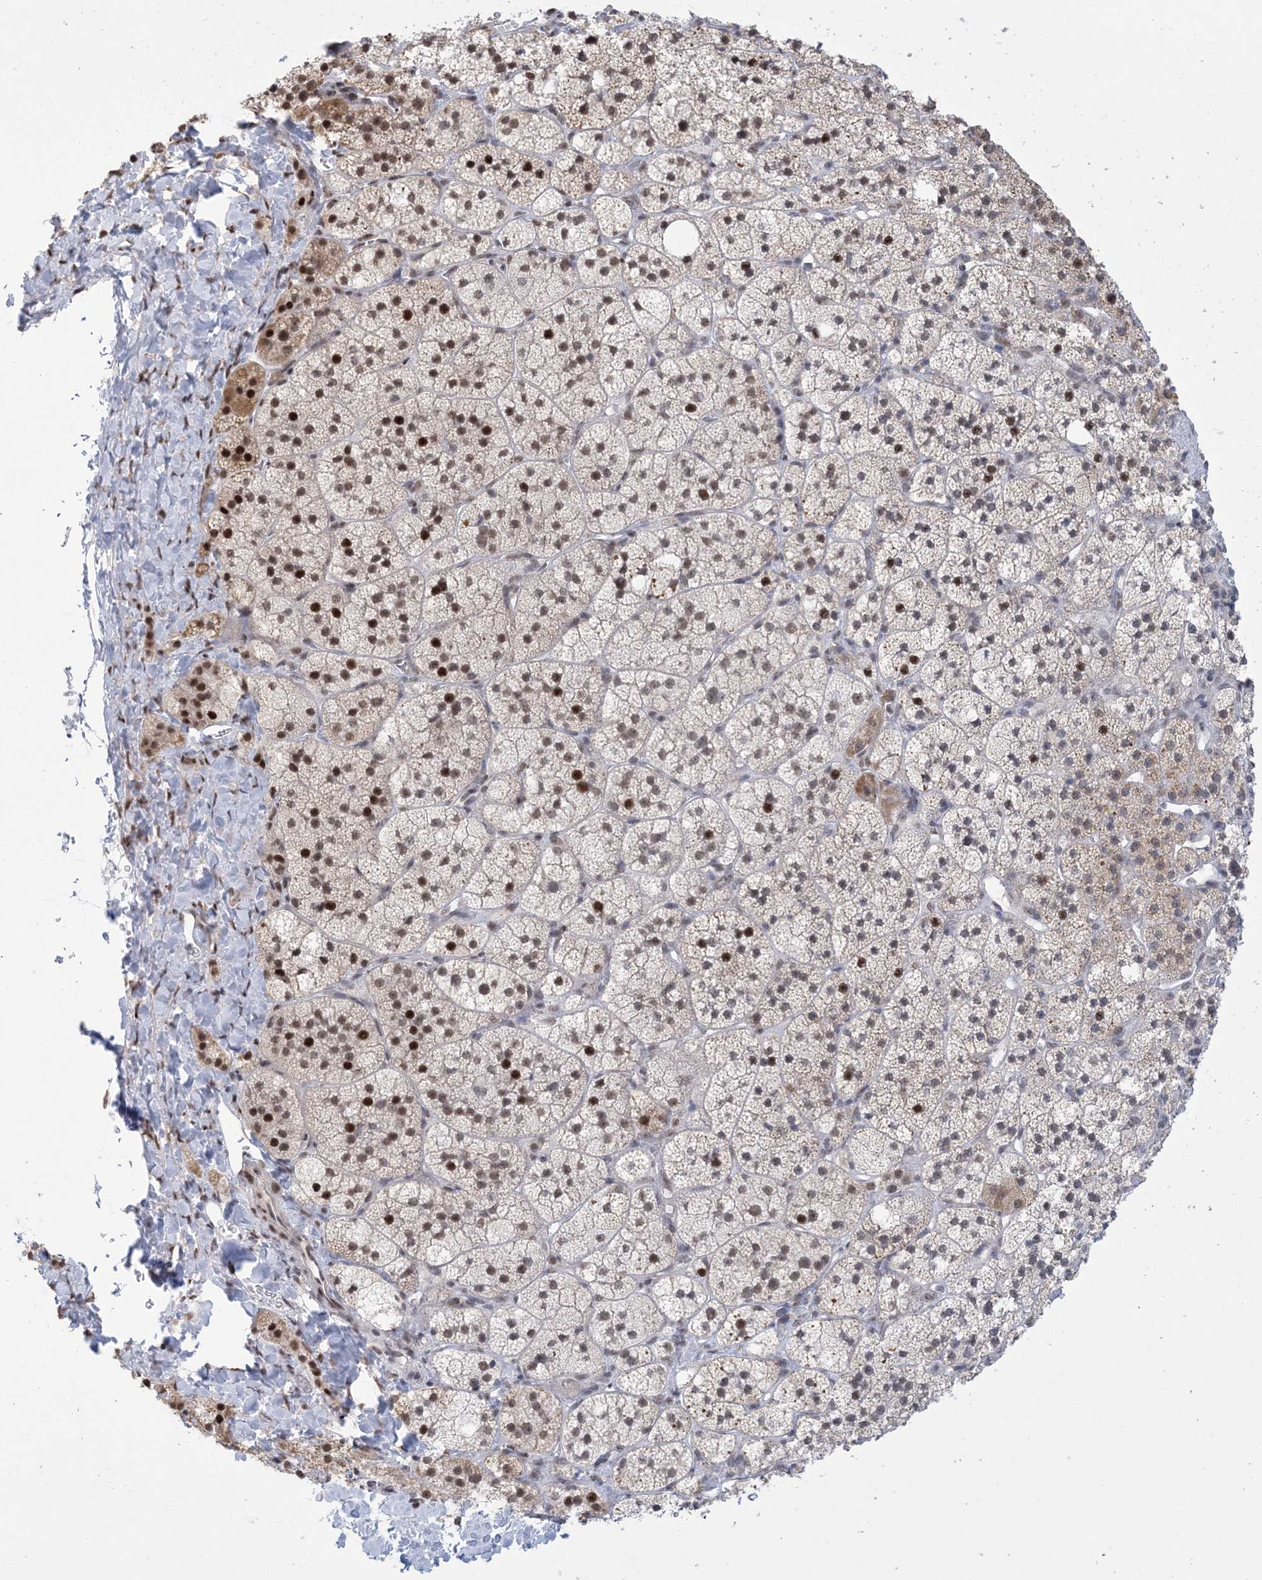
{"staining": {"intensity": "strong", "quantity": "<25%", "location": "nuclear"}, "tissue": "adrenal gland", "cell_type": "Glandular cells", "image_type": "normal", "snomed": [{"axis": "morphology", "description": "Normal tissue, NOS"}, {"axis": "topography", "description": "Adrenal gland"}], "caption": "Immunohistochemistry (DAB (3,3'-diaminobenzidine)) staining of benign human adrenal gland demonstrates strong nuclear protein expression in approximately <25% of glandular cells.", "gene": "TRMT10C", "patient": {"sex": "male", "age": 61}}